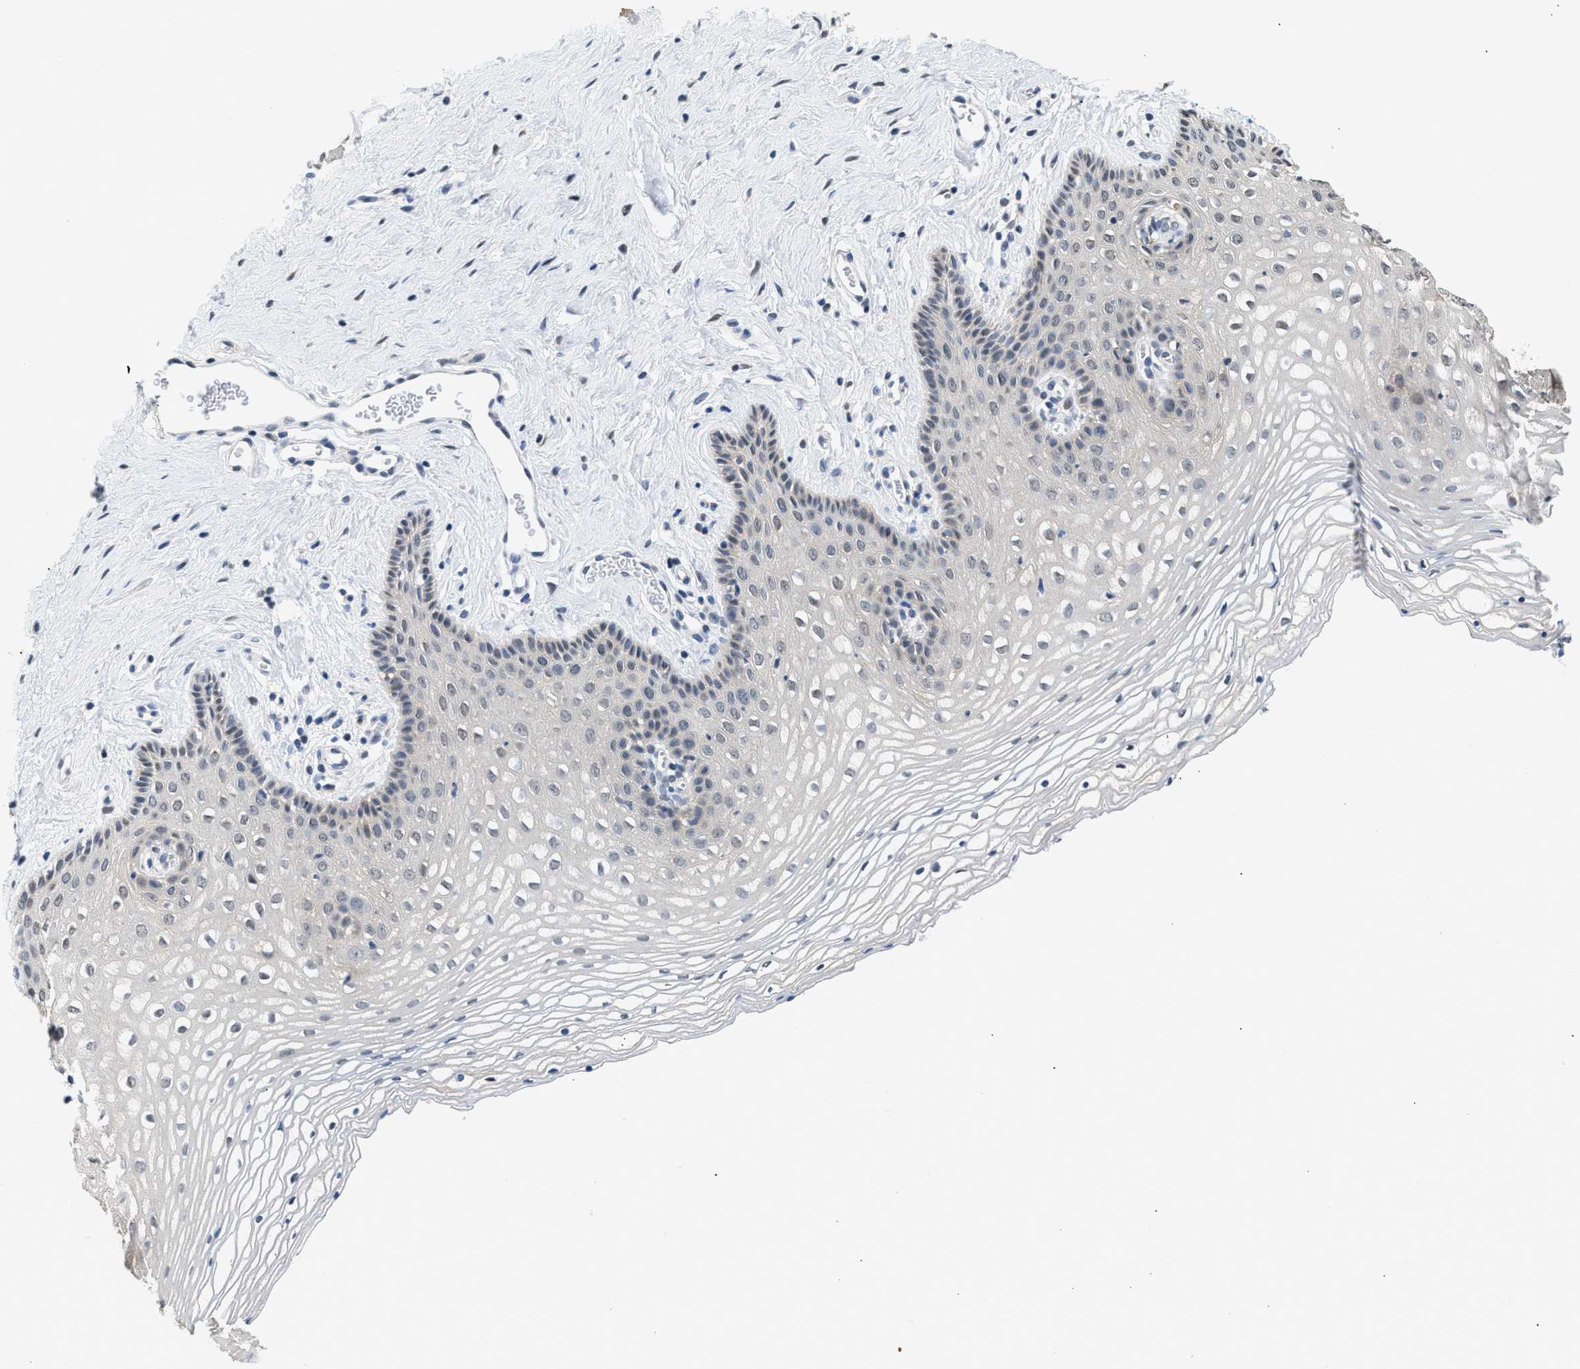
{"staining": {"intensity": "negative", "quantity": "none", "location": "none"}, "tissue": "vagina", "cell_type": "Squamous epithelial cells", "image_type": "normal", "snomed": [{"axis": "morphology", "description": "Normal tissue, NOS"}, {"axis": "topography", "description": "Vagina"}], "caption": "Immunohistochemistry (IHC) of normal human vagina shows no staining in squamous epithelial cells.", "gene": "PPM1L", "patient": {"sex": "female", "age": 32}}